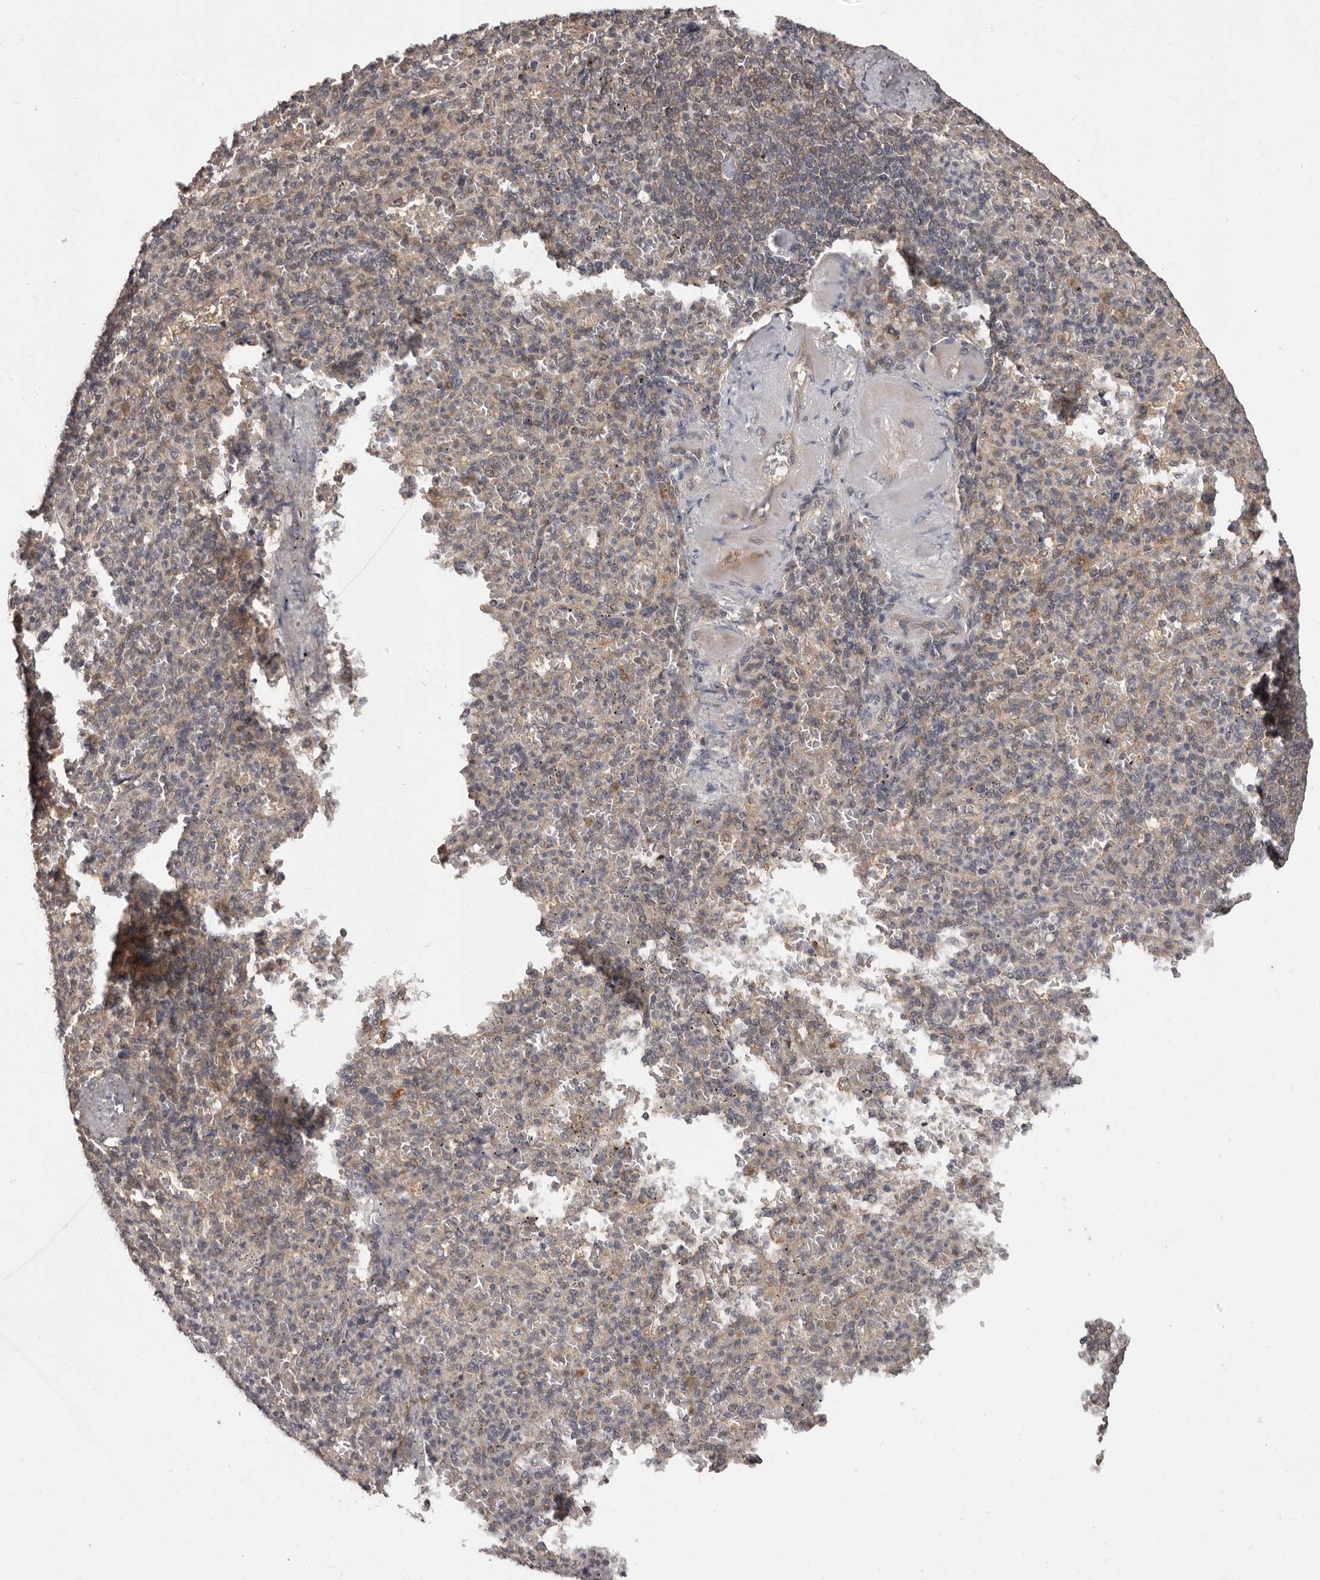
{"staining": {"intensity": "weak", "quantity": "25%-75%", "location": "cytoplasmic/membranous"}, "tissue": "spleen", "cell_type": "Cells in red pulp", "image_type": "normal", "snomed": [{"axis": "morphology", "description": "Normal tissue, NOS"}, {"axis": "topography", "description": "Spleen"}], "caption": "Approximately 25%-75% of cells in red pulp in benign spleen show weak cytoplasmic/membranous protein expression as visualized by brown immunohistochemical staining.", "gene": "MTO1", "patient": {"sex": "female", "age": 74}}